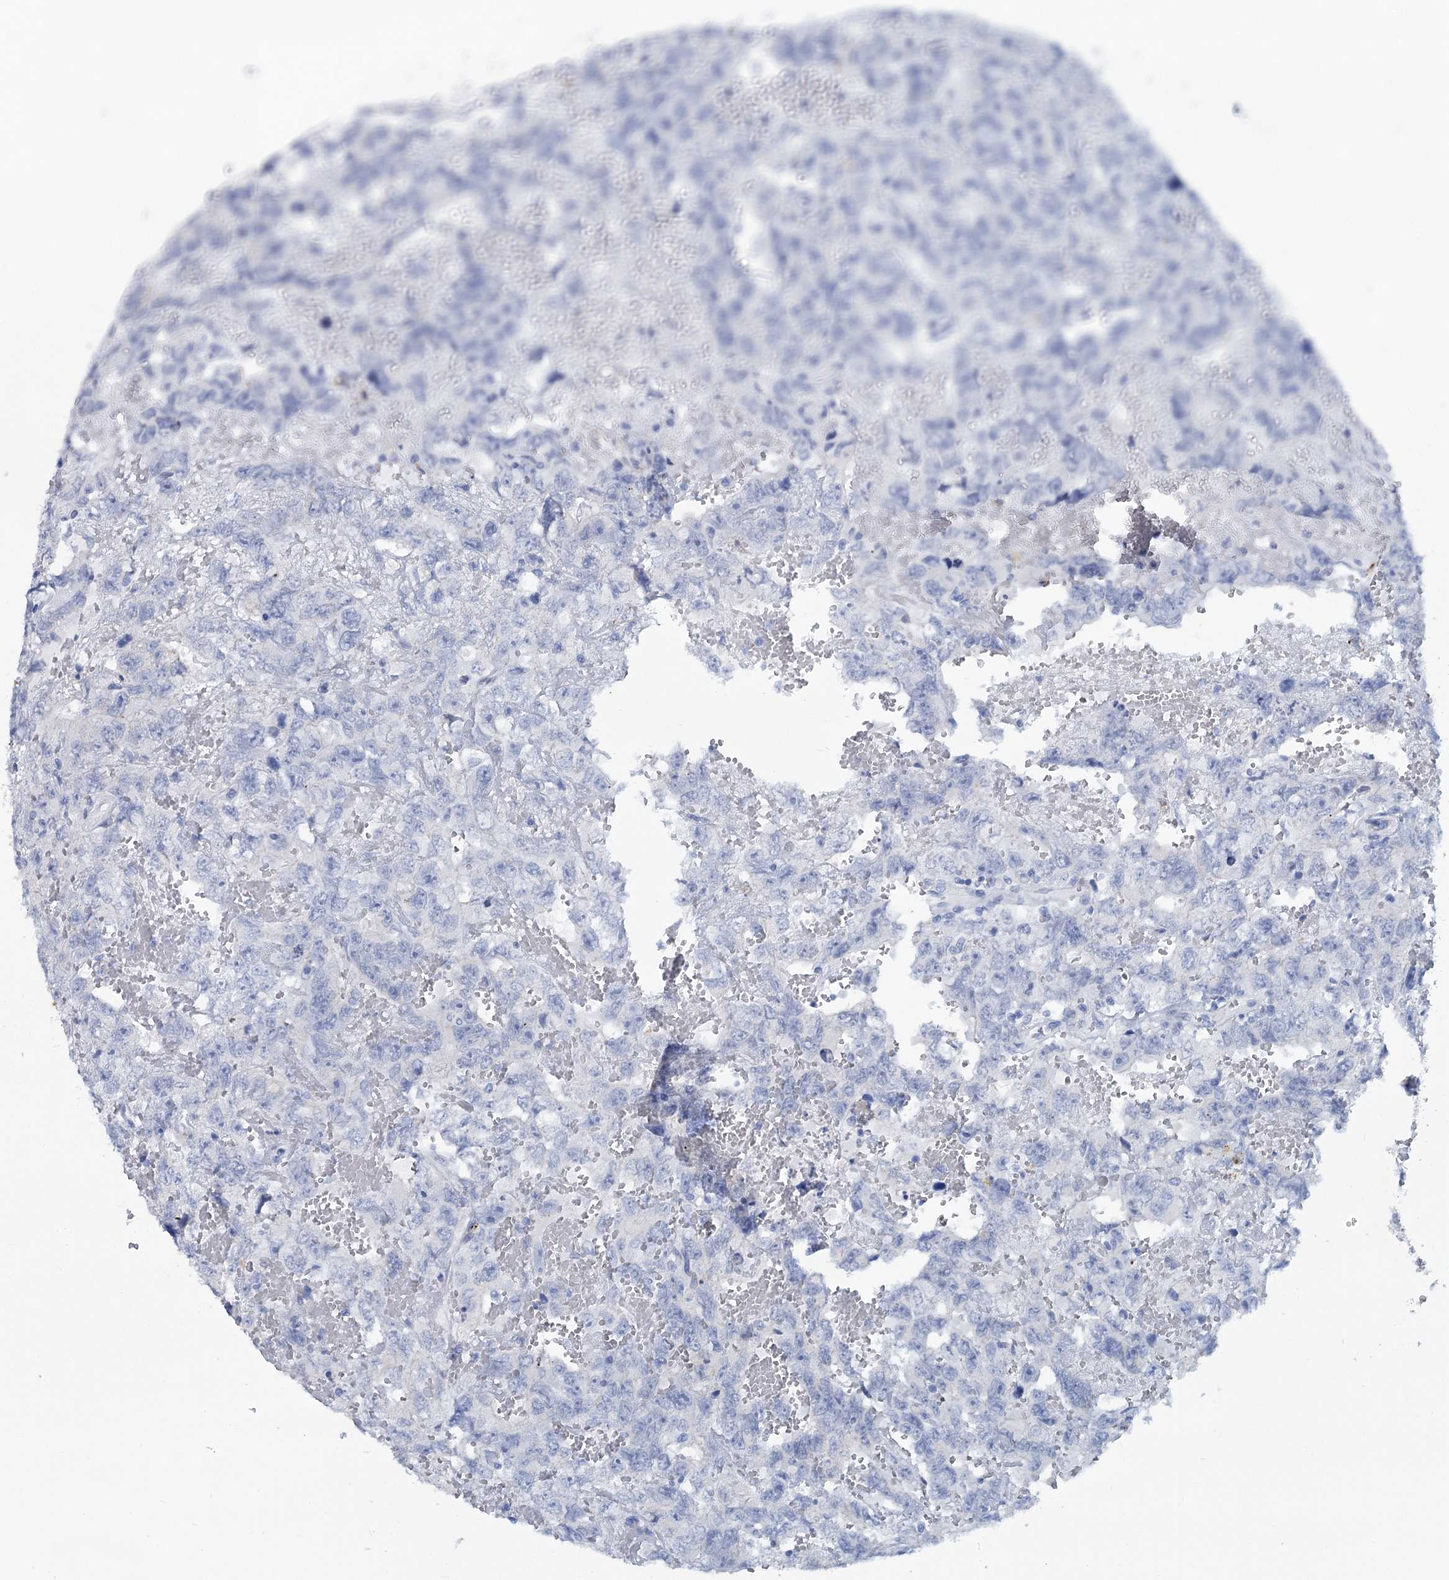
{"staining": {"intensity": "negative", "quantity": "none", "location": "none"}, "tissue": "testis cancer", "cell_type": "Tumor cells", "image_type": "cancer", "snomed": [{"axis": "morphology", "description": "Carcinoma, Embryonal, NOS"}, {"axis": "topography", "description": "Testis"}], "caption": "Immunohistochemistry photomicrograph of human testis cancer stained for a protein (brown), which reveals no expression in tumor cells. Brightfield microscopy of immunohistochemistry stained with DAB (3,3'-diaminobenzidine) (brown) and hematoxylin (blue), captured at high magnification.", "gene": "METTL7B", "patient": {"sex": "male", "age": 45}}